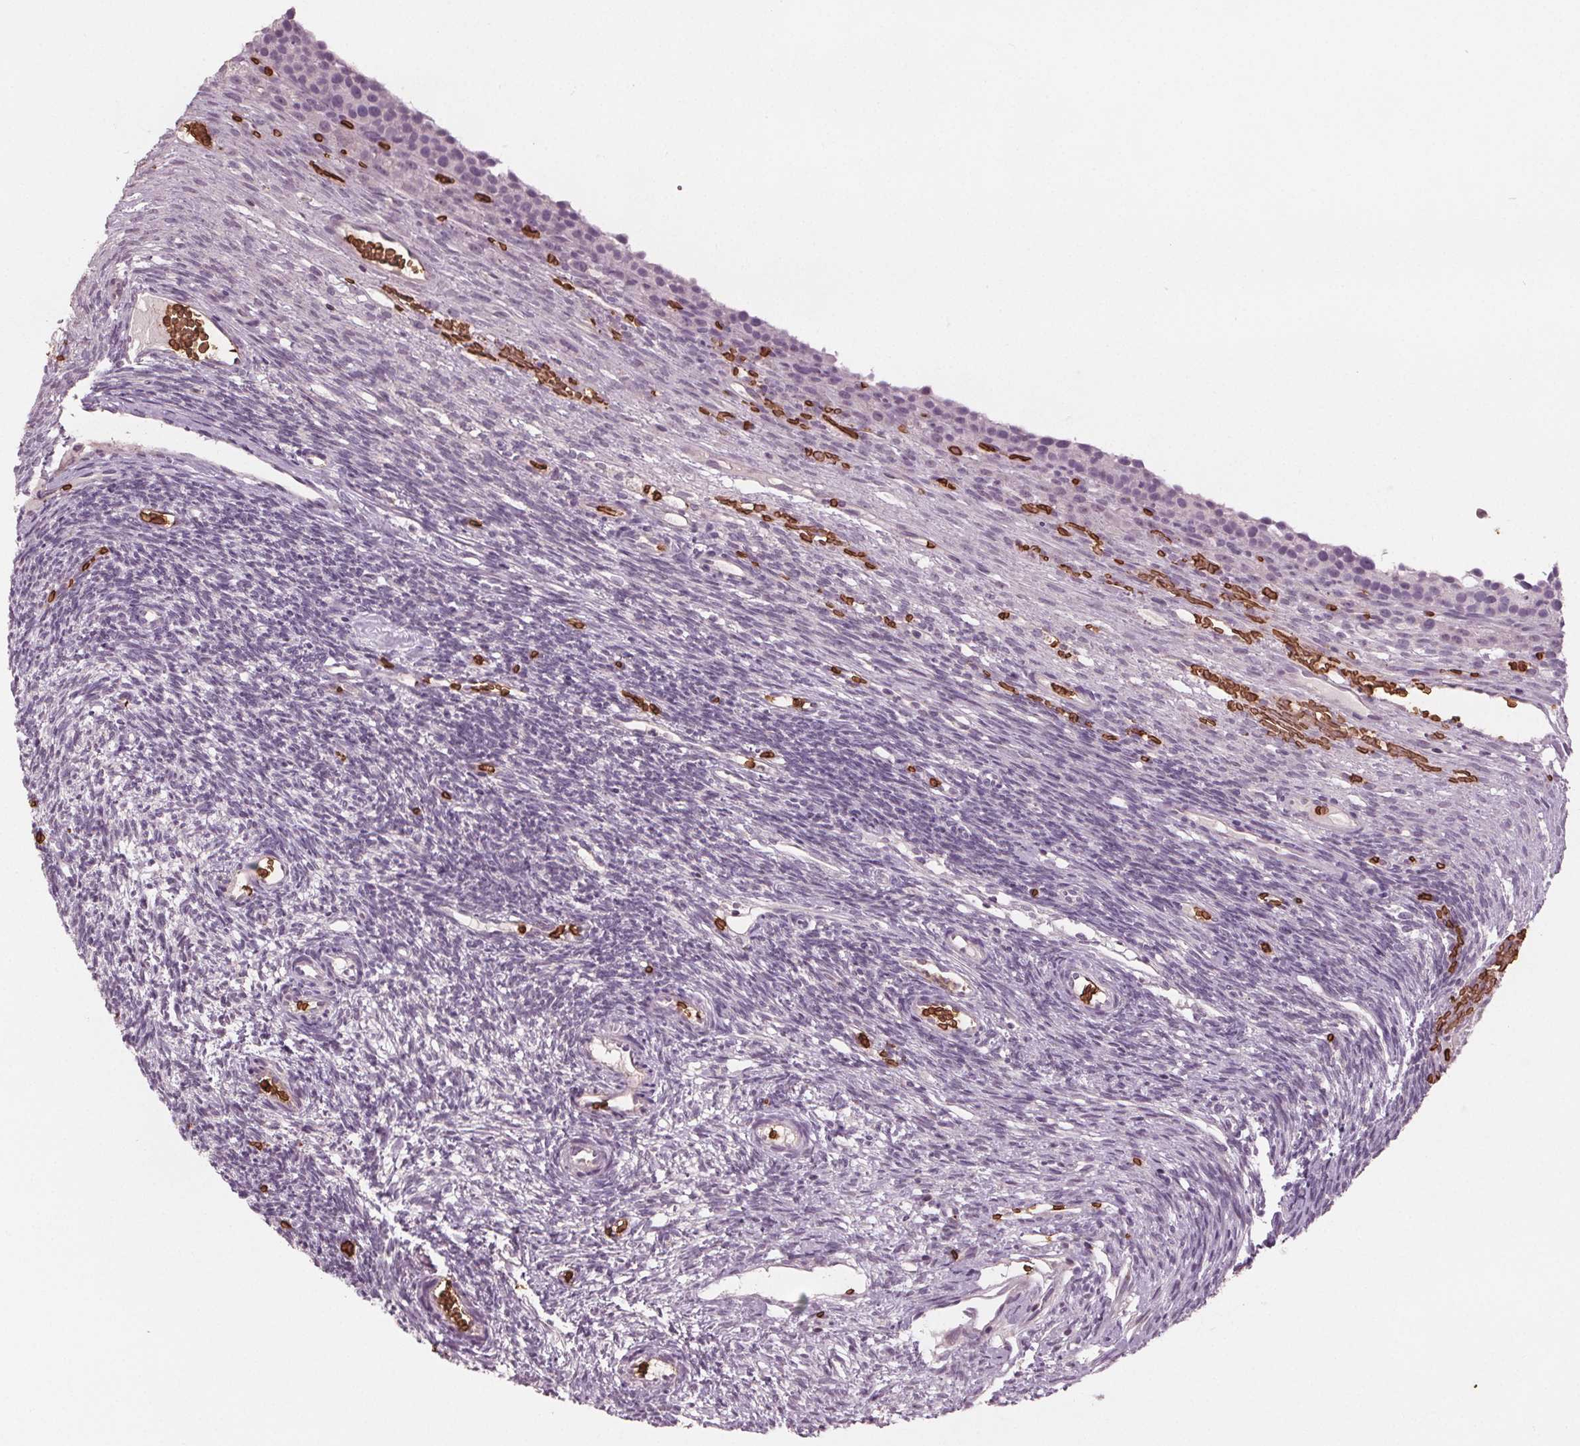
{"staining": {"intensity": "negative", "quantity": "none", "location": "none"}, "tissue": "ovary", "cell_type": "Follicle cells", "image_type": "normal", "snomed": [{"axis": "morphology", "description": "Normal tissue, NOS"}, {"axis": "topography", "description": "Ovary"}], "caption": "An immunohistochemistry photomicrograph of unremarkable ovary is shown. There is no staining in follicle cells of ovary.", "gene": "SLC4A1", "patient": {"sex": "female", "age": 34}}